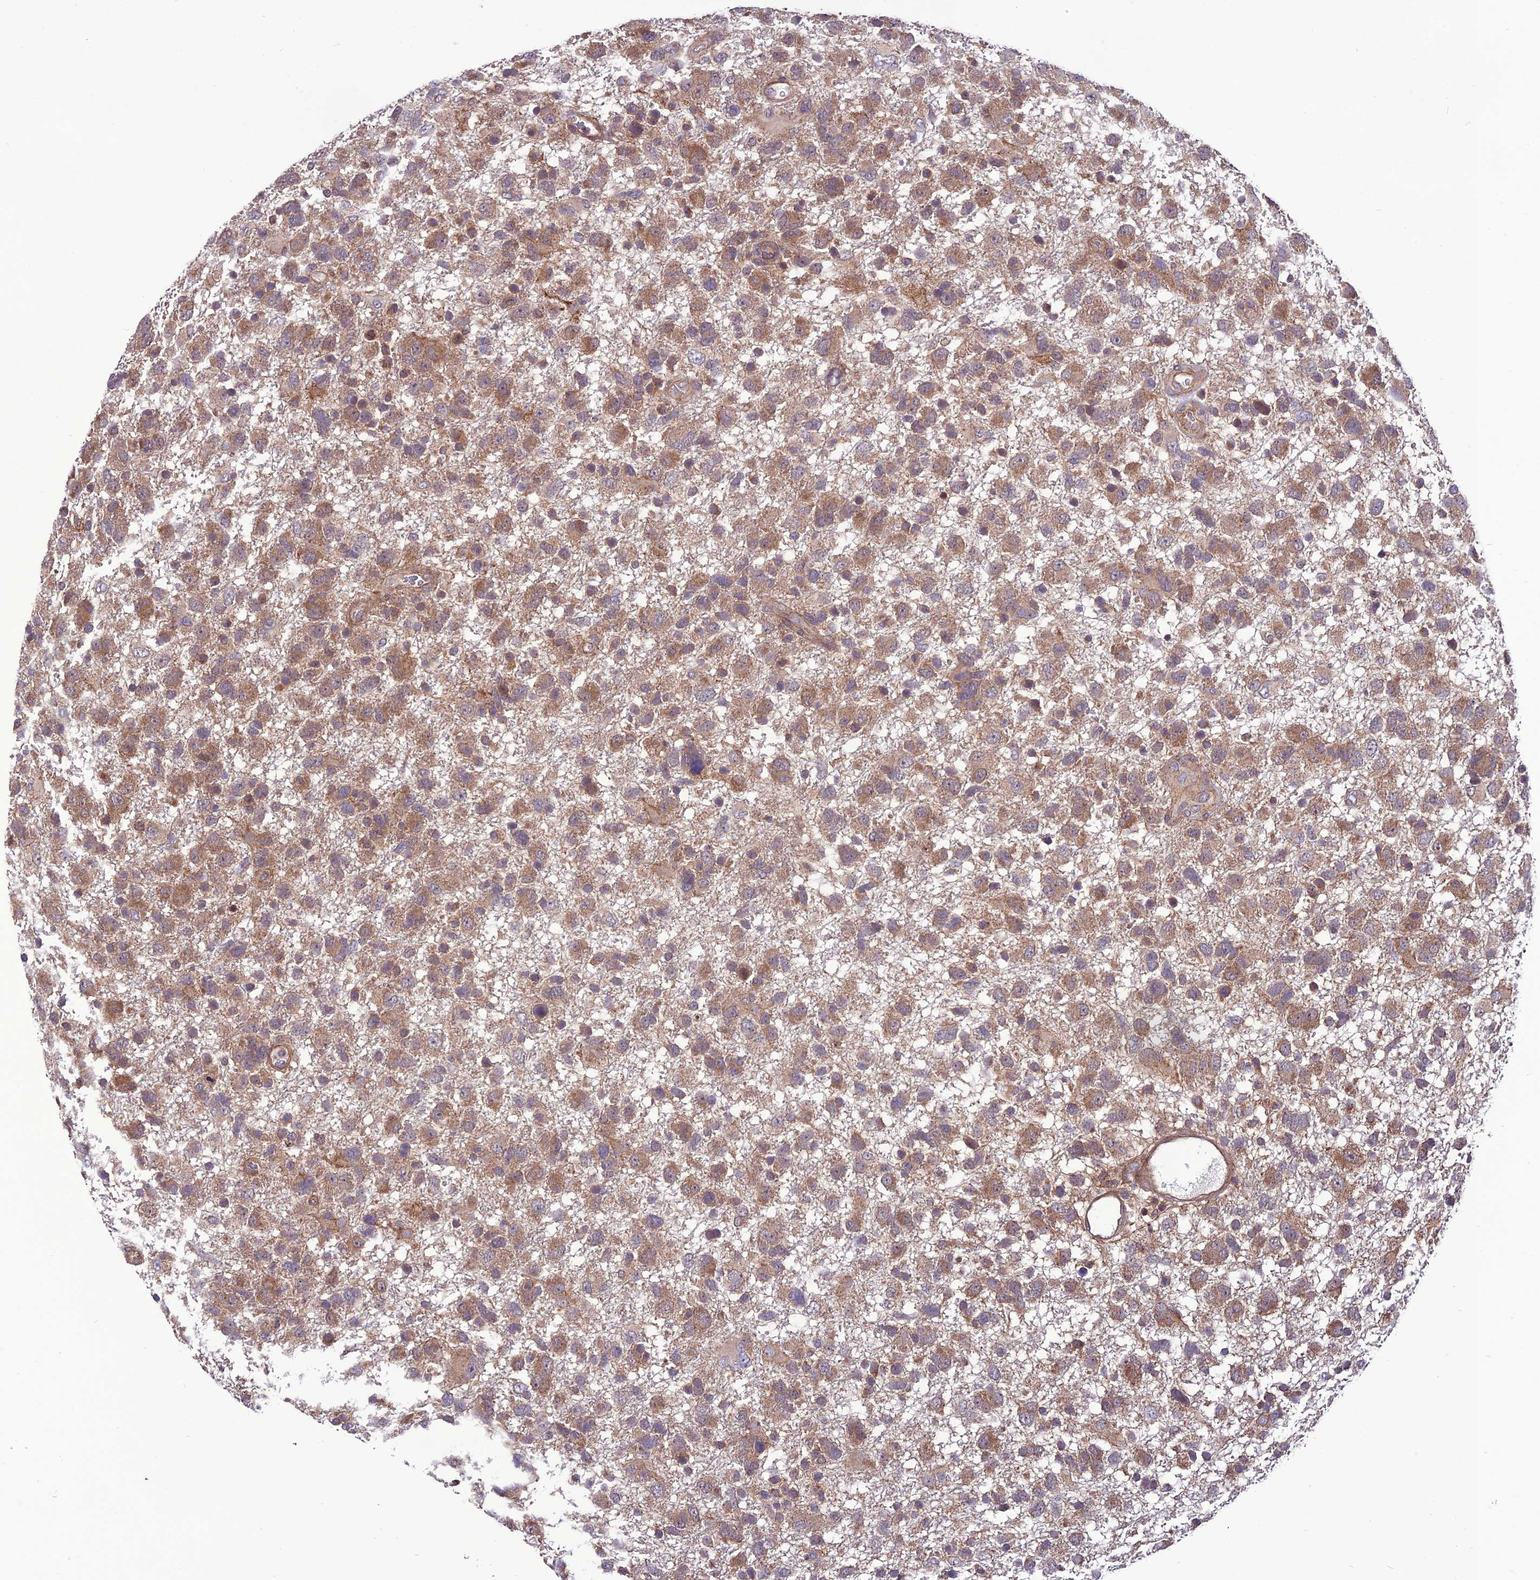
{"staining": {"intensity": "weak", "quantity": ">75%", "location": "cytoplasmic/membranous"}, "tissue": "glioma", "cell_type": "Tumor cells", "image_type": "cancer", "snomed": [{"axis": "morphology", "description": "Glioma, malignant, High grade"}, {"axis": "topography", "description": "Brain"}], "caption": "This is a micrograph of immunohistochemistry staining of glioma, which shows weak expression in the cytoplasmic/membranous of tumor cells.", "gene": "PPIL3", "patient": {"sex": "male", "age": 61}}